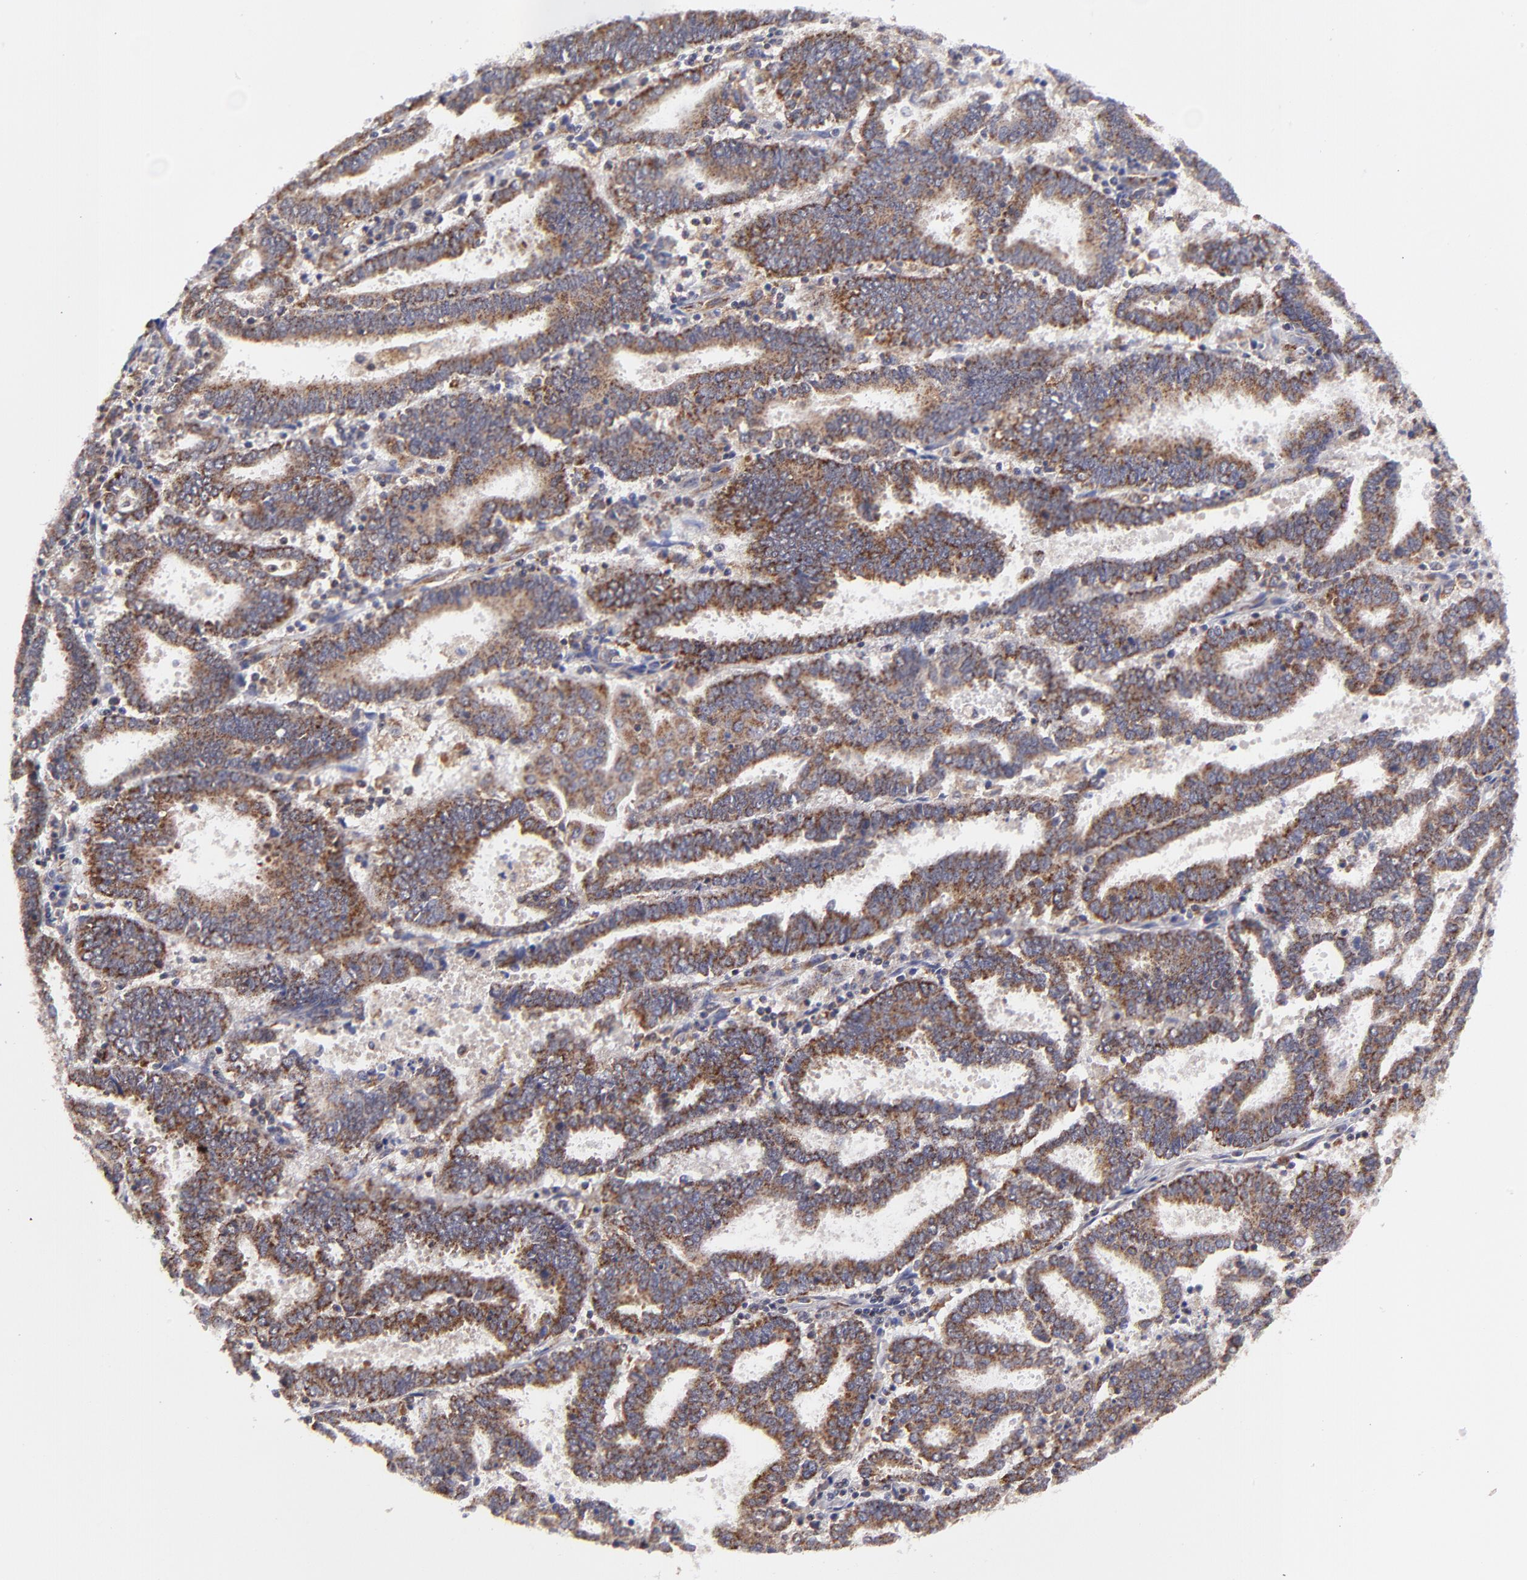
{"staining": {"intensity": "moderate", "quantity": ">75%", "location": "cytoplasmic/membranous"}, "tissue": "endometrial cancer", "cell_type": "Tumor cells", "image_type": "cancer", "snomed": [{"axis": "morphology", "description": "Adenocarcinoma, NOS"}, {"axis": "topography", "description": "Uterus"}], "caption": "Immunohistochemical staining of human endometrial cancer (adenocarcinoma) shows medium levels of moderate cytoplasmic/membranous staining in about >75% of tumor cells.", "gene": "MAP2K7", "patient": {"sex": "female", "age": 83}}